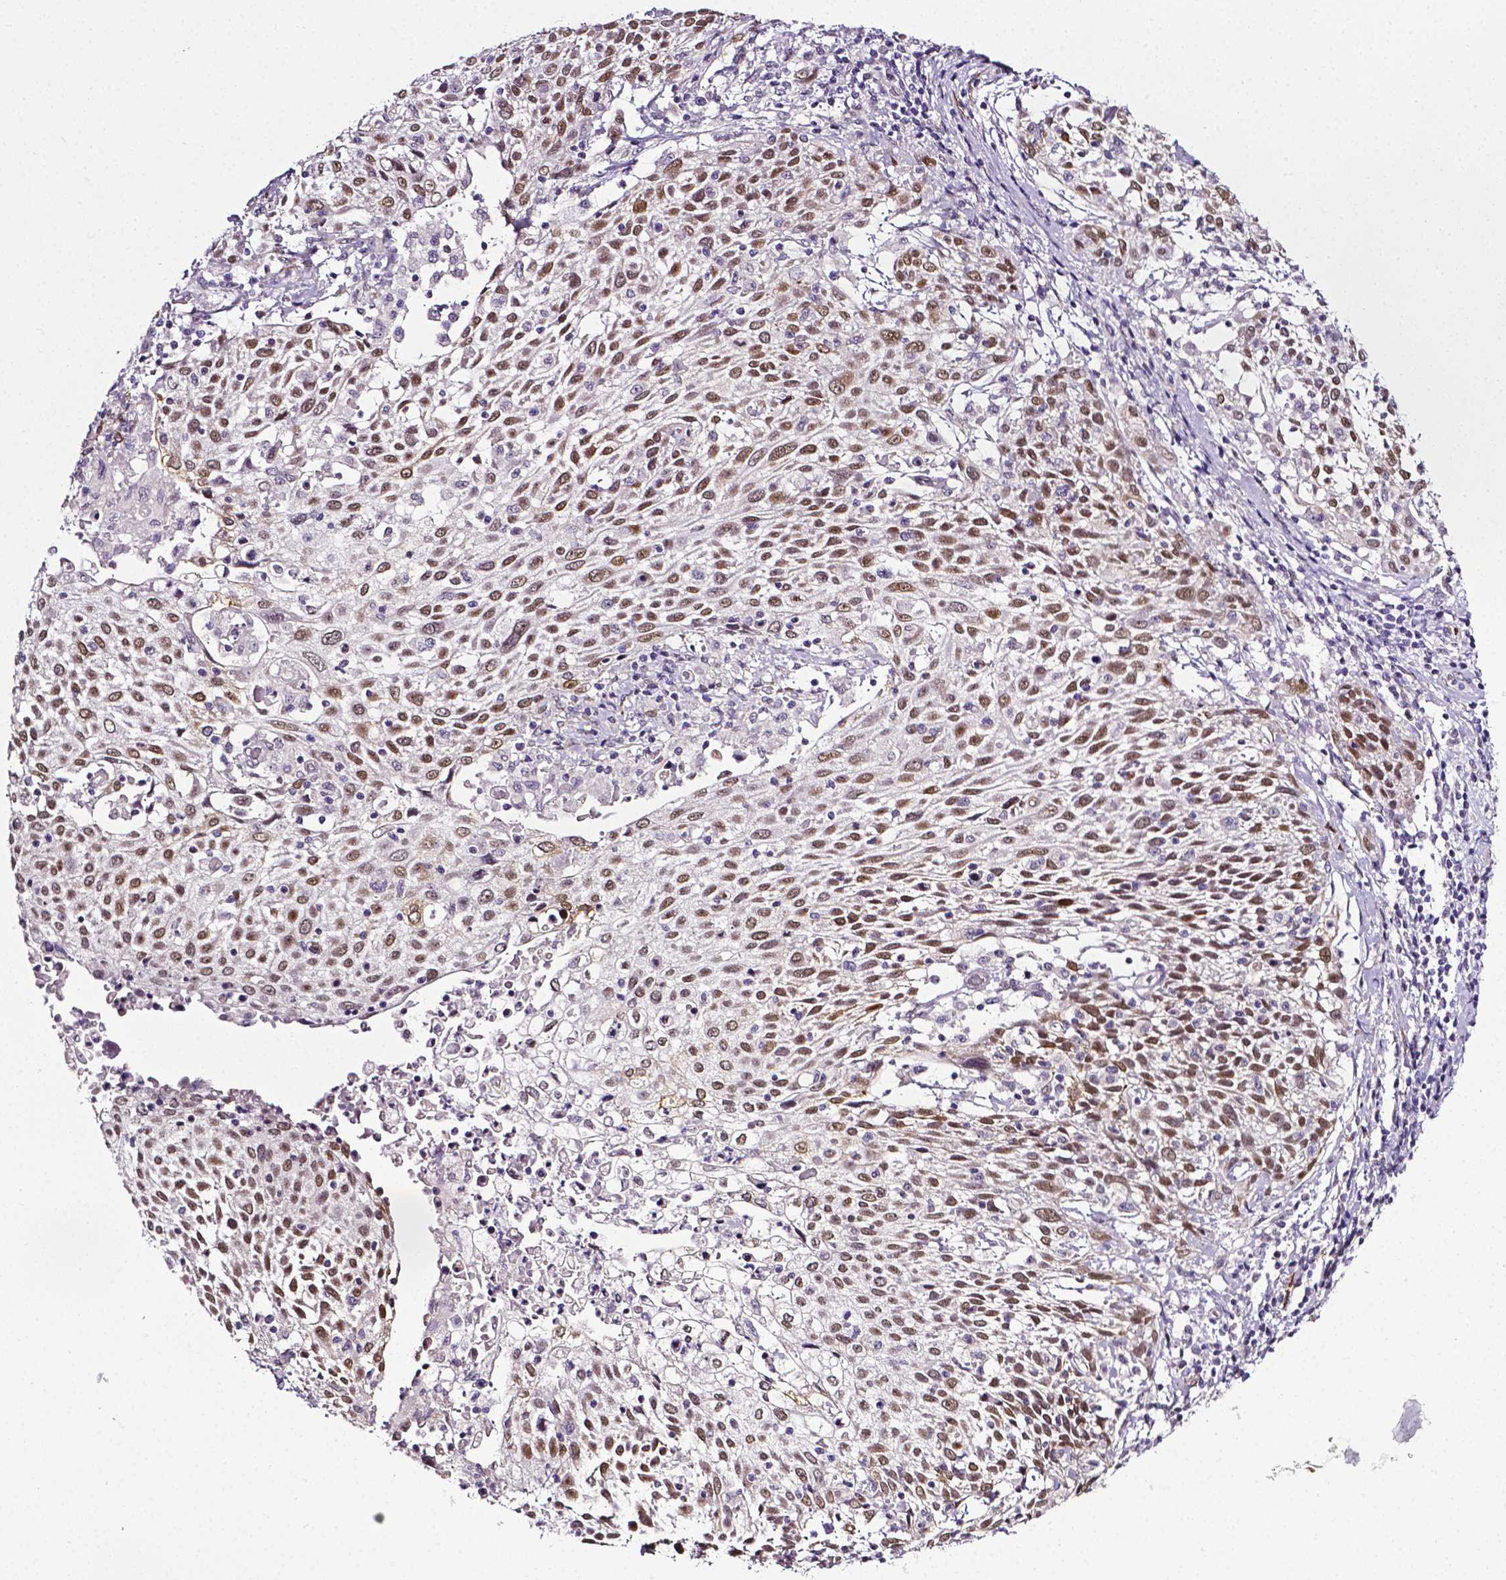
{"staining": {"intensity": "moderate", "quantity": ">75%", "location": "nuclear"}, "tissue": "cervical cancer", "cell_type": "Tumor cells", "image_type": "cancer", "snomed": [{"axis": "morphology", "description": "Squamous cell carcinoma, NOS"}, {"axis": "topography", "description": "Cervix"}], "caption": "High-magnification brightfield microscopy of cervical squamous cell carcinoma stained with DAB (3,3'-diaminobenzidine) (brown) and counterstained with hematoxylin (blue). tumor cells exhibit moderate nuclear staining is seen in approximately>75% of cells.", "gene": "PTGER3", "patient": {"sex": "female", "age": 61}}